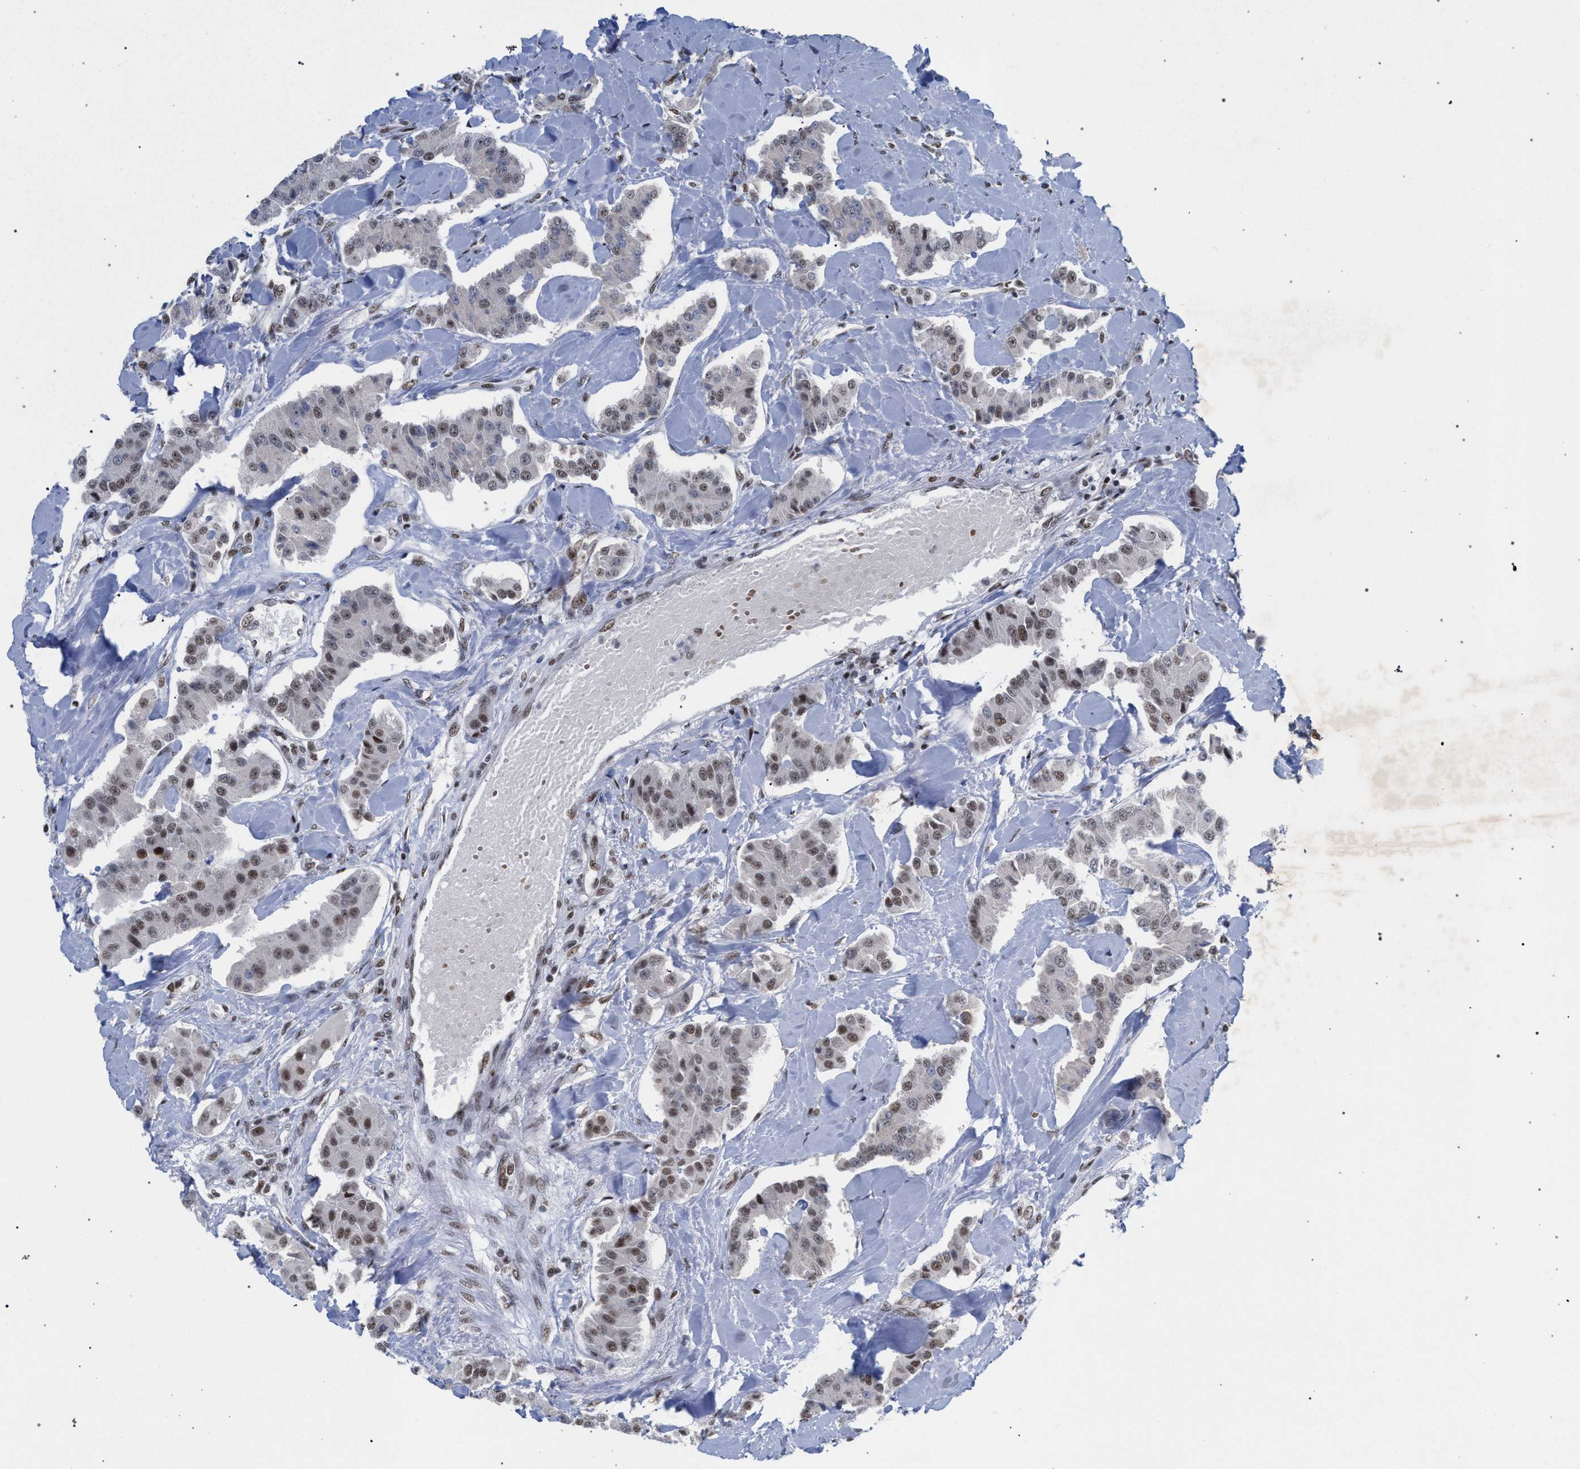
{"staining": {"intensity": "weak", "quantity": ">75%", "location": "nuclear"}, "tissue": "carcinoid", "cell_type": "Tumor cells", "image_type": "cancer", "snomed": [{"axis": "morphology", "description": "Carcinoid, malignant, NOS"}, {"axis": "topography", "description": "Pancreas"}], "caption": "Protein expression analysis of carcinoid (malignant) exhibits weak nuclear staining in approximately >75% of tumor cells. The staining was performed using DAB to visualize the protein expression in brown, while the nuclei were stained in blue with hematoxylin (Magnification: 20x).", "gene": "SCAF4", "patient": {"sex": "male", "age": 41}}